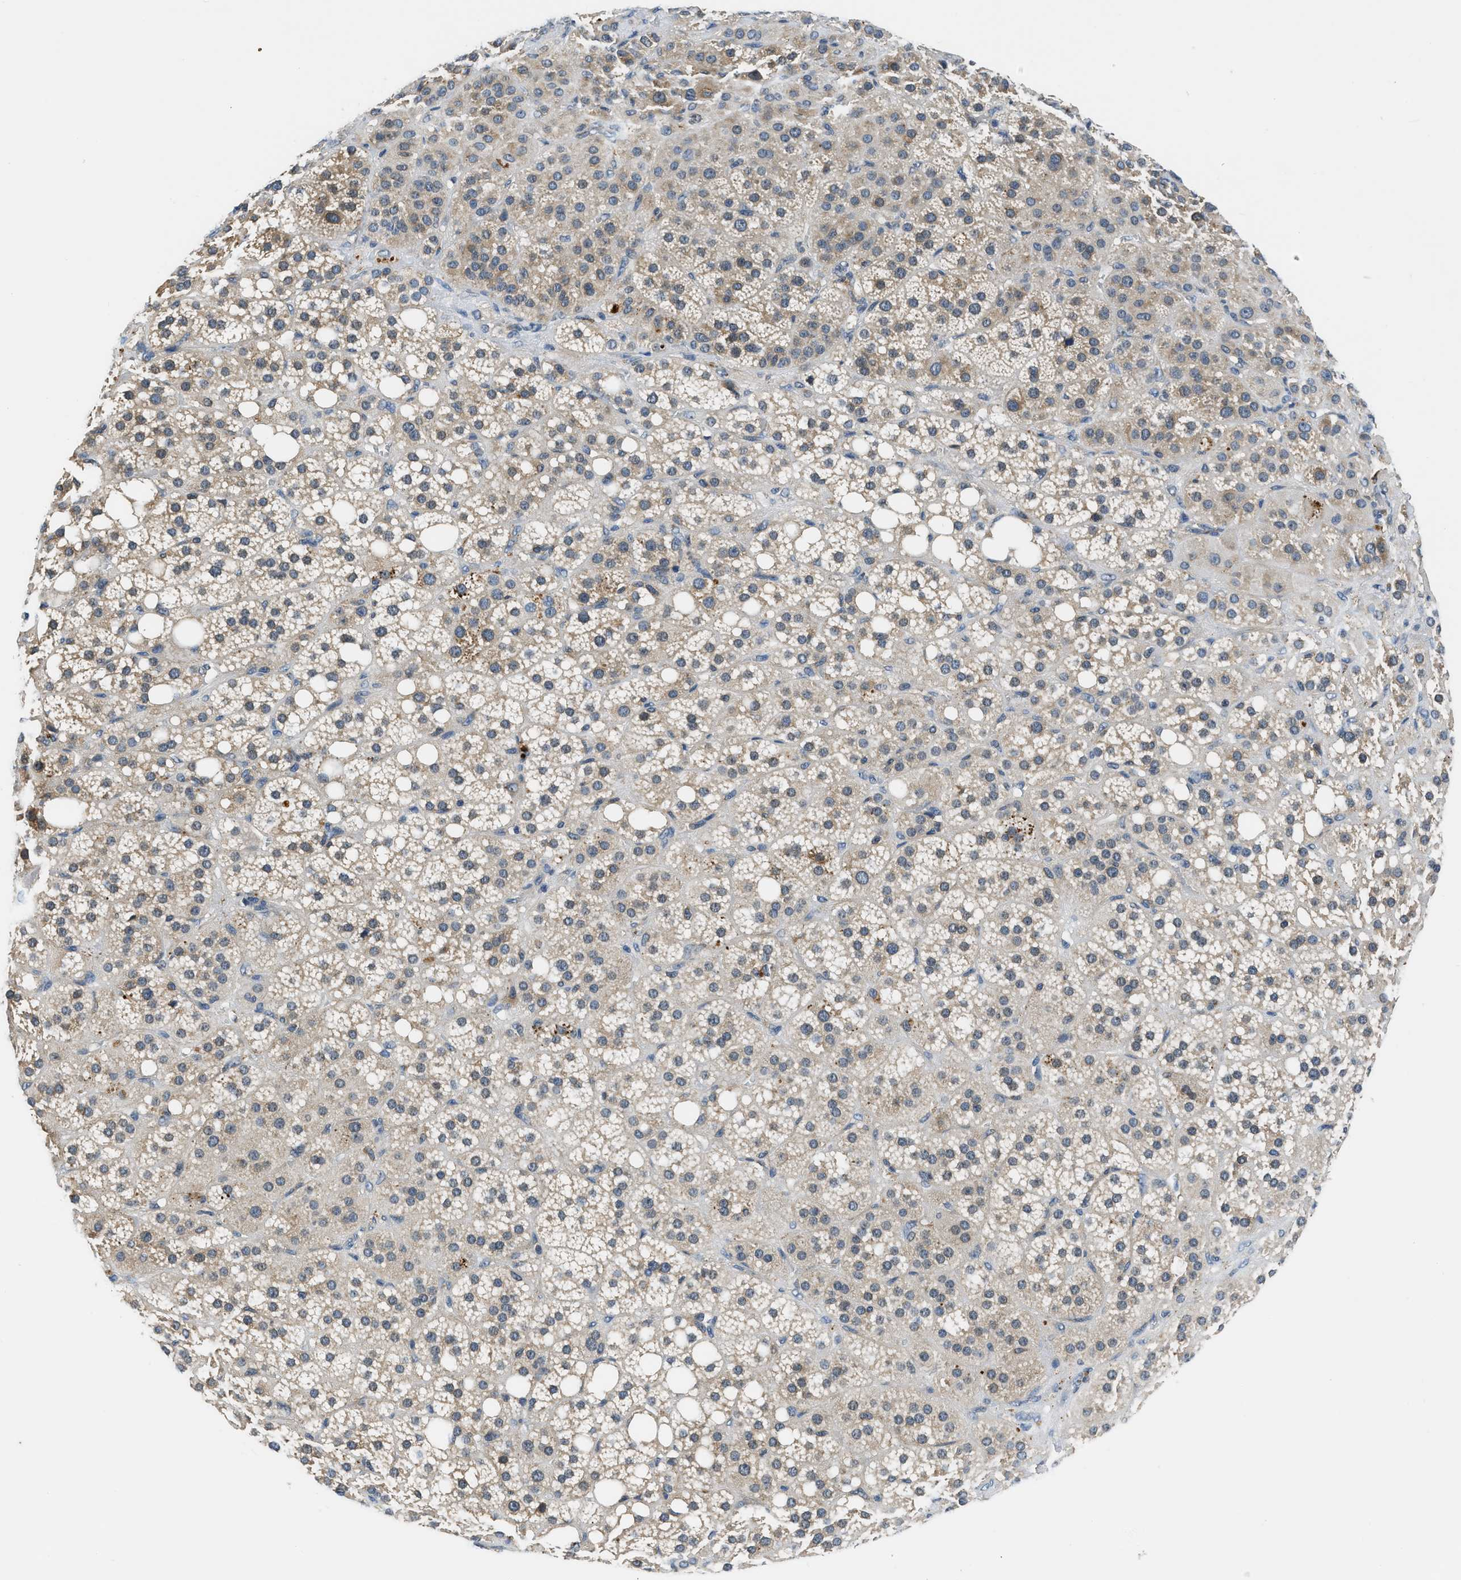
{"staining": {"intensity": "moderate", "quantity": "25%-75%", "location": "cytoplasmic/membranous"}, "tissue": "adrenal gland", "cell_type": "Glandular cells", "image_type": "normal", "snomed": [{"axis": "morphology", "description": "Normal tissue, NOS"}, {"axis": "topography", "description": "Adrenal gland"}], "caption": "Unremarkable adrenal gland demonstrates moderate cytoplasmic/membranous positivity in about 25%-75% of glandular cells, visualized by immunohistochemistry.", "gene": "PAFAH2", "patient": {"sex": "female", "age": 59}}